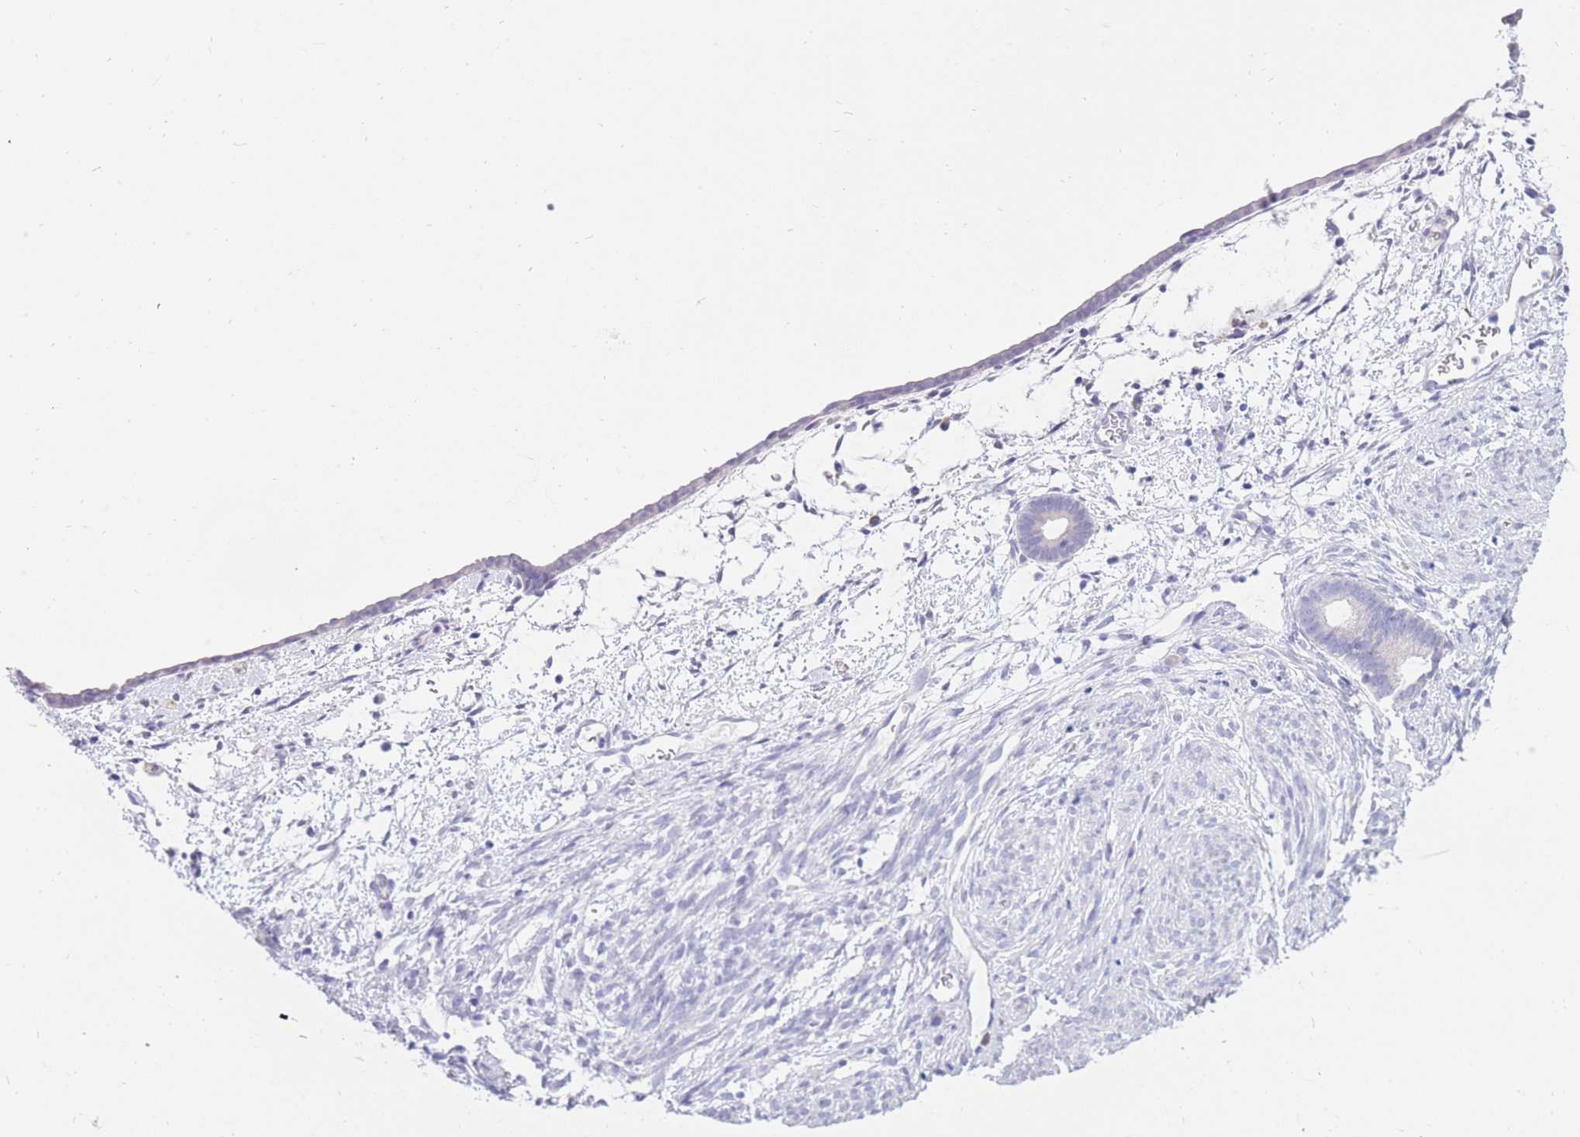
{"staining": {"intensity": "negative", "quantity": "none", "location": "none"}, "tissue": "endometrium", "cell_type": "Cells in endometrial stroma", "image_type": "normal", "snomed": [{"axis": "morphology", "description": "Normal tissue, NOS"}, {"axis": "morphology", "description": "Adenocarcinoma, NOS"}, {"axis": "topography", "description": "Endometrium"}], "caption": "DAB immunohistochemical staining of normal endometrium displays no significant expression in cells in endometrial stroma.", "gene": "SSUH2", "patient": {"sex": "female", "age": 57}}